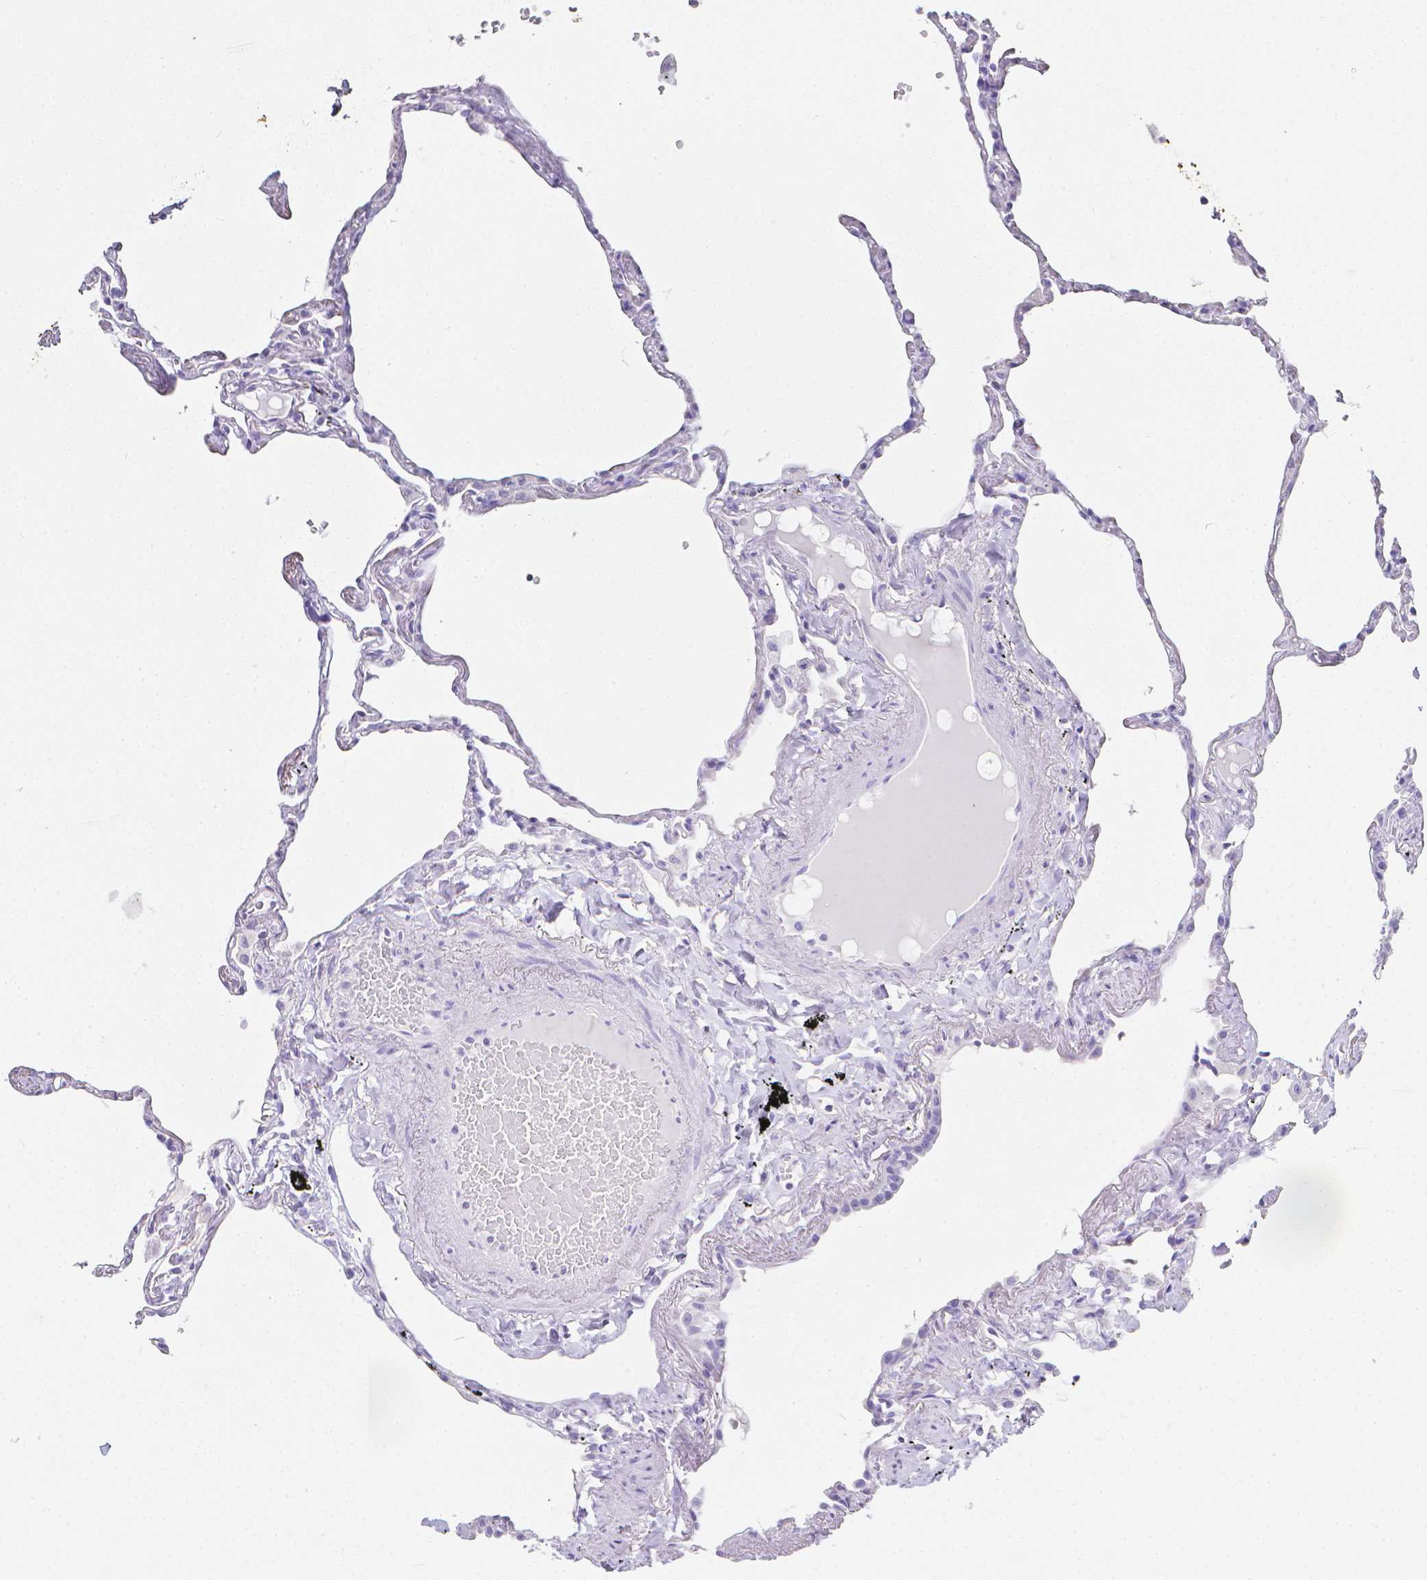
{"staining": {"intensity": "negative", "quantity": "none", "location": "none"}, "tissue": "lung", "cell_type": "Alveolar cells", "image_type": "normal", "snomed": [{"axis": "morphology", "description": "Normal tissue, NOS"}, {"axis": "topography", "description": "Lung"}], "caption": "A micrograph of lung stained for a protein displays no brown staining in alveolar cells. (Brightfield microscopy of DAB immunohistochemistry at high magnification).", "gene": "LGALS4", "patient": {"sex": "female", "age": 67}}